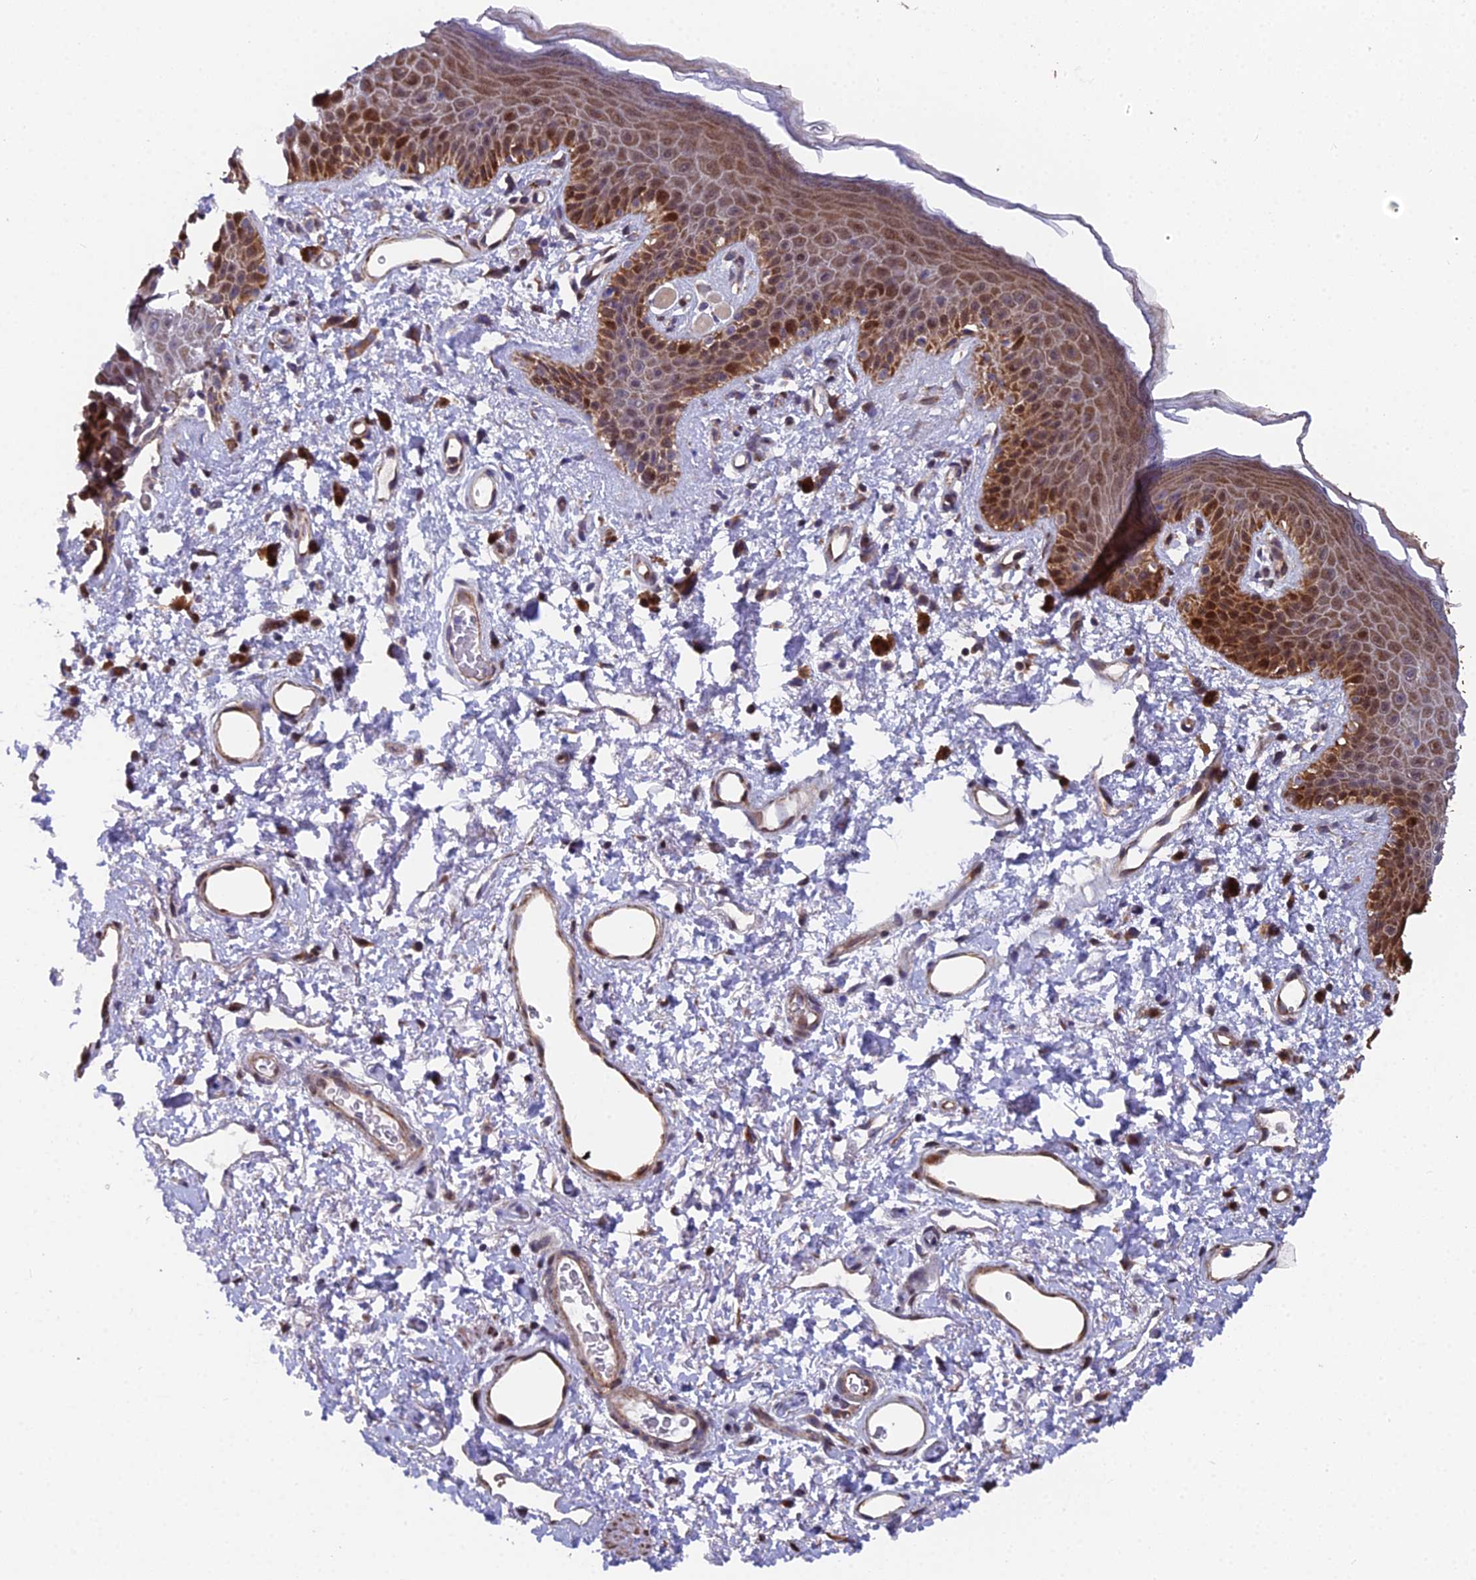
{"staining": {"intensity": "strong", "quantity": "25%-75%", "location": "cytoplasmic/membranous,nuclear"}, "tissue": "skin", "cell_type": "Epidermal cells", "image_type": "normal", "snomed": [{"axis": "morphology", "description": "Normal tissue, NOS"}, {"axis": "topography", "description": "Anal"}], "caption": "Immunohistochemical staining of normal skin shows high levels of strong cytoplasmic/membranous,nuclear expression in approximately 25%-75% of epidermal cells. The protein of interest is shown in brown color, while the nuclei are stained blue.", "gene": "RAB28", "patient": {"sex": "female", "age": 46}}